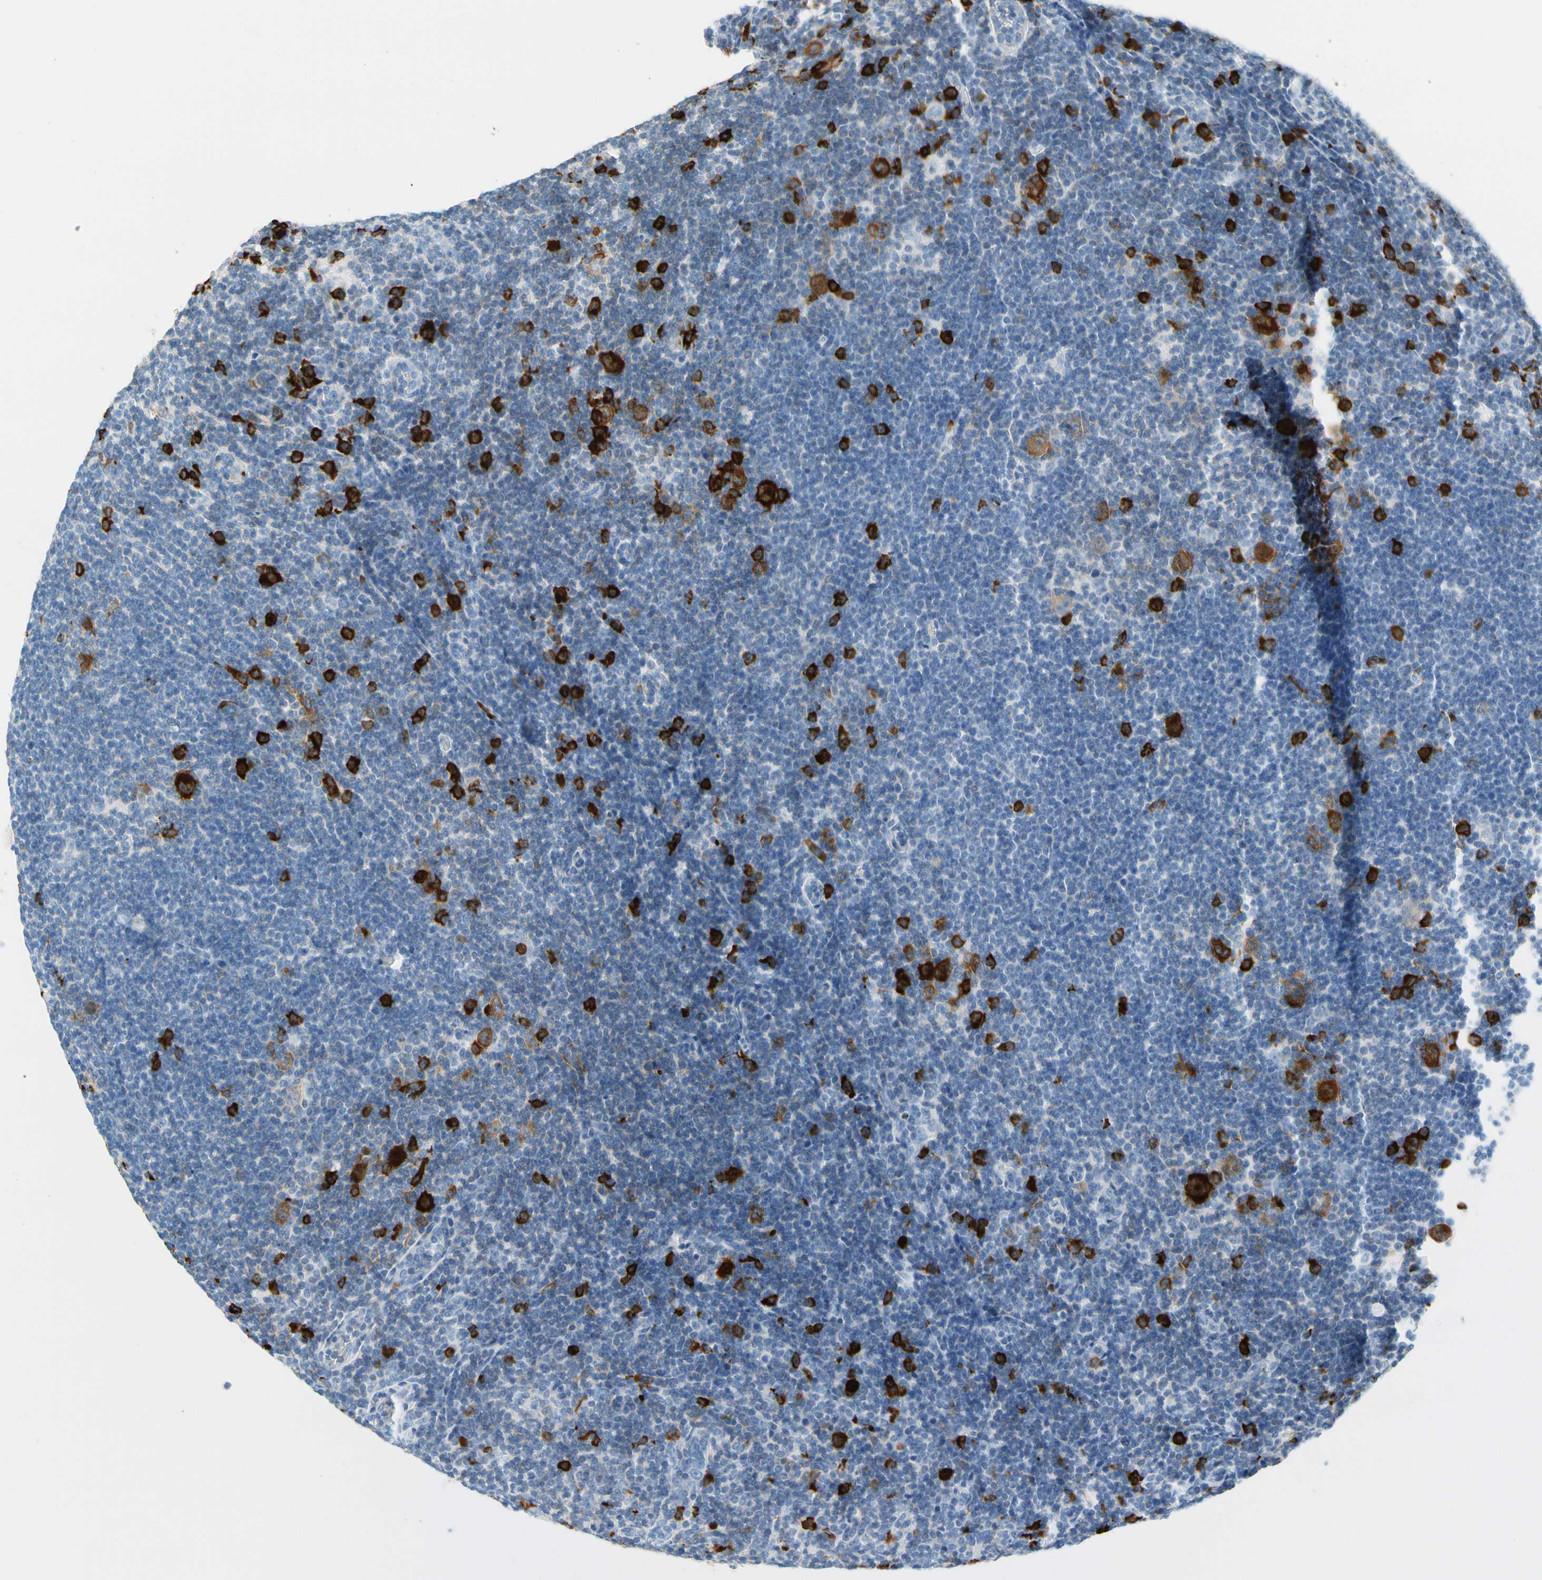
{"staining": {"intensity": "strong", "quantity": ">75%", "location": "cytoplasmic/membranous"}, "tissue": "lymphoma", "cell_type": "Tumor cells", "image_type": "cancer", "snomed": [{"axis": "morphology", "description": "Hodgkin's disease, NOS"}, {"axis": "topography", "description": "Lymph node"}], "caption": "High-magnification brightfield microscopy of Hodgkin's disease stained with DAB (brown) and counterstained with hematoxylin (blue). tumor cells exhibit strong cytoplasmic/membranous positivity is seen in approximately>75% of cells.", "gene": "TACC3", "patient": {"sex": "female", "age": 57}}